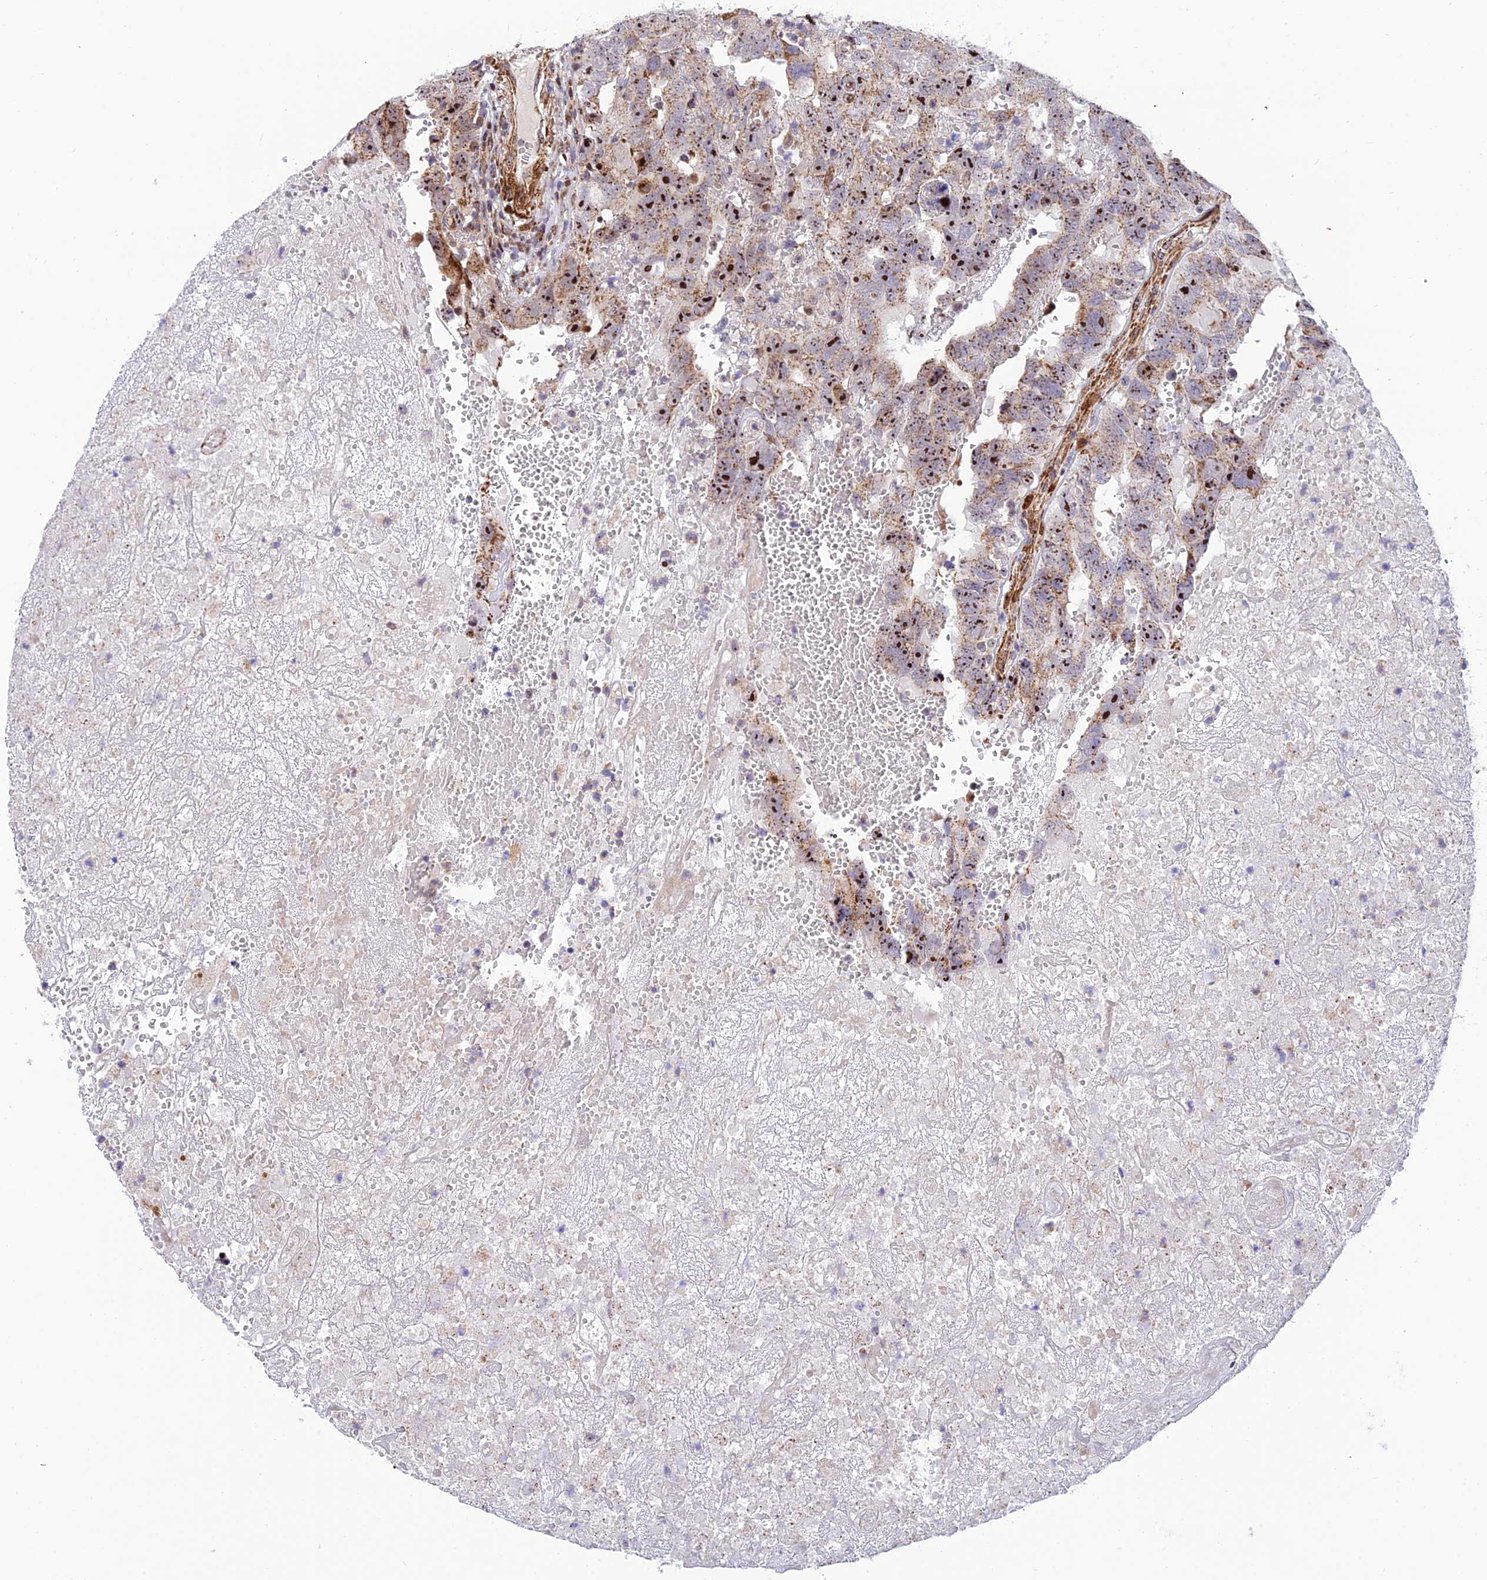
{"staining": {"intensity": "strong", "quantity": ">75%", "location": "nuclear"}, "tissue": "testis cancer", "cell_type": "Tumor cells", "image_type": "cancer", "snomed": [{"axis": "morphology", "description": "Carcinoma, Embryonal, NOS"}, {"axis": "topography", "description": "Testis"}], "caption": "Immunohistochemistry photomicrograph of testis embryonal carcinoma stained for a protein (brown), which reveals high levels of strong nuclear staining in approximately >75% of tumor cells.", "gene": "KBTBD7", "patient": {"sex": "male", "age": 45}}